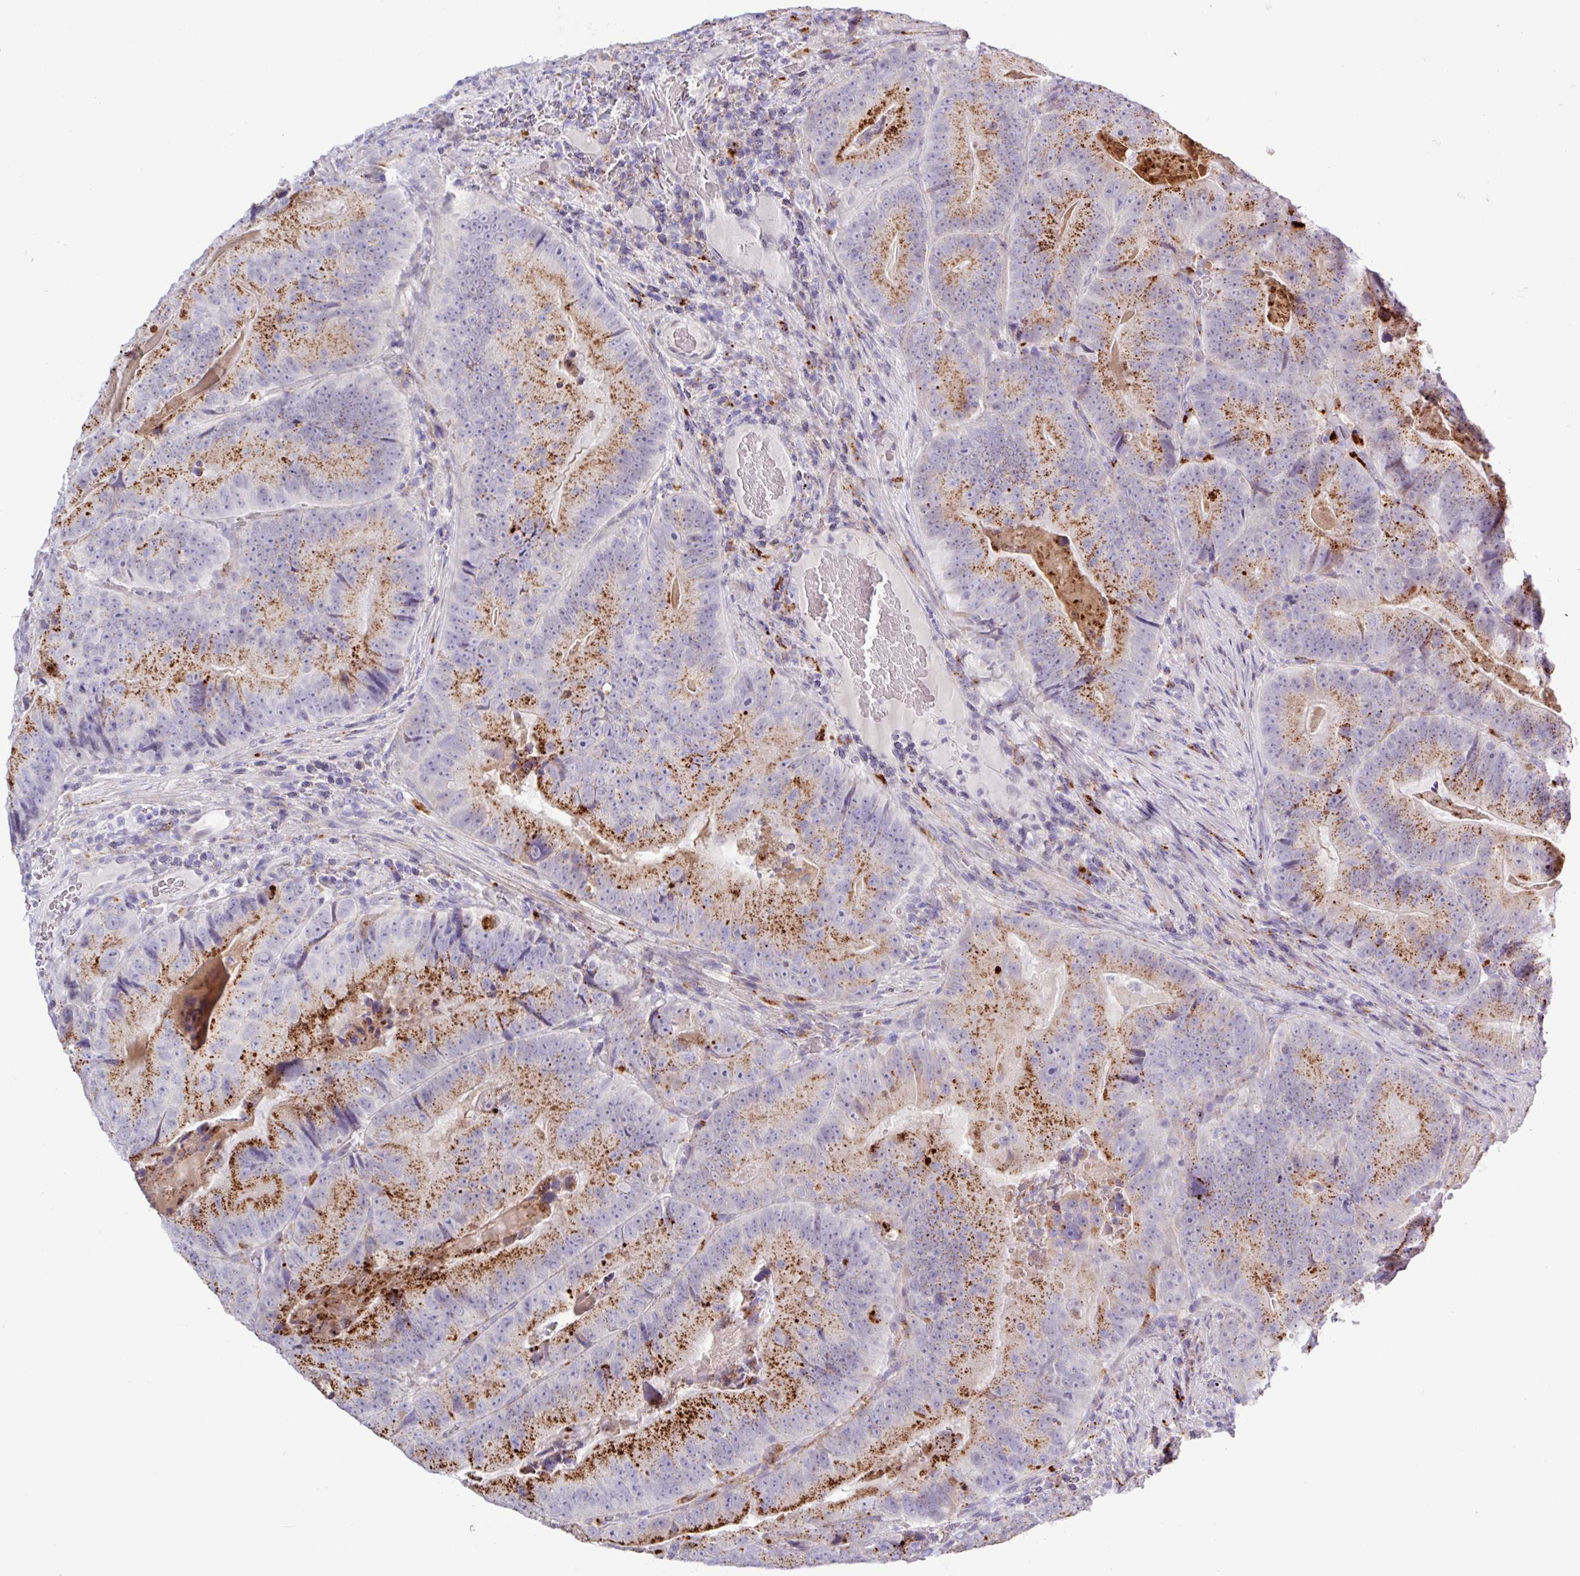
{"staining": {"intensity": "strong", "quantity": "25%-75%", "location": "cytoplasmic/membranous"}, "tissue": "colorectal cancer", "cell_type": "Tumor cells", "image_type": "cancer", "snomed": [{"axis": "morphology", "description": "Adenocarcinoma, NOS"}, {"axis": "topography", "description": "Colon"}], "caption": "IHC image of human colorectal adenocarcinoma stained for a protein (brown), which exhibits high levels of strong cytoplasmic/membranous positivity in approximately 25%-75% of tumor cells.", "gene": "AMIGO2", "patient": {"sex": "female", "age": 86}}